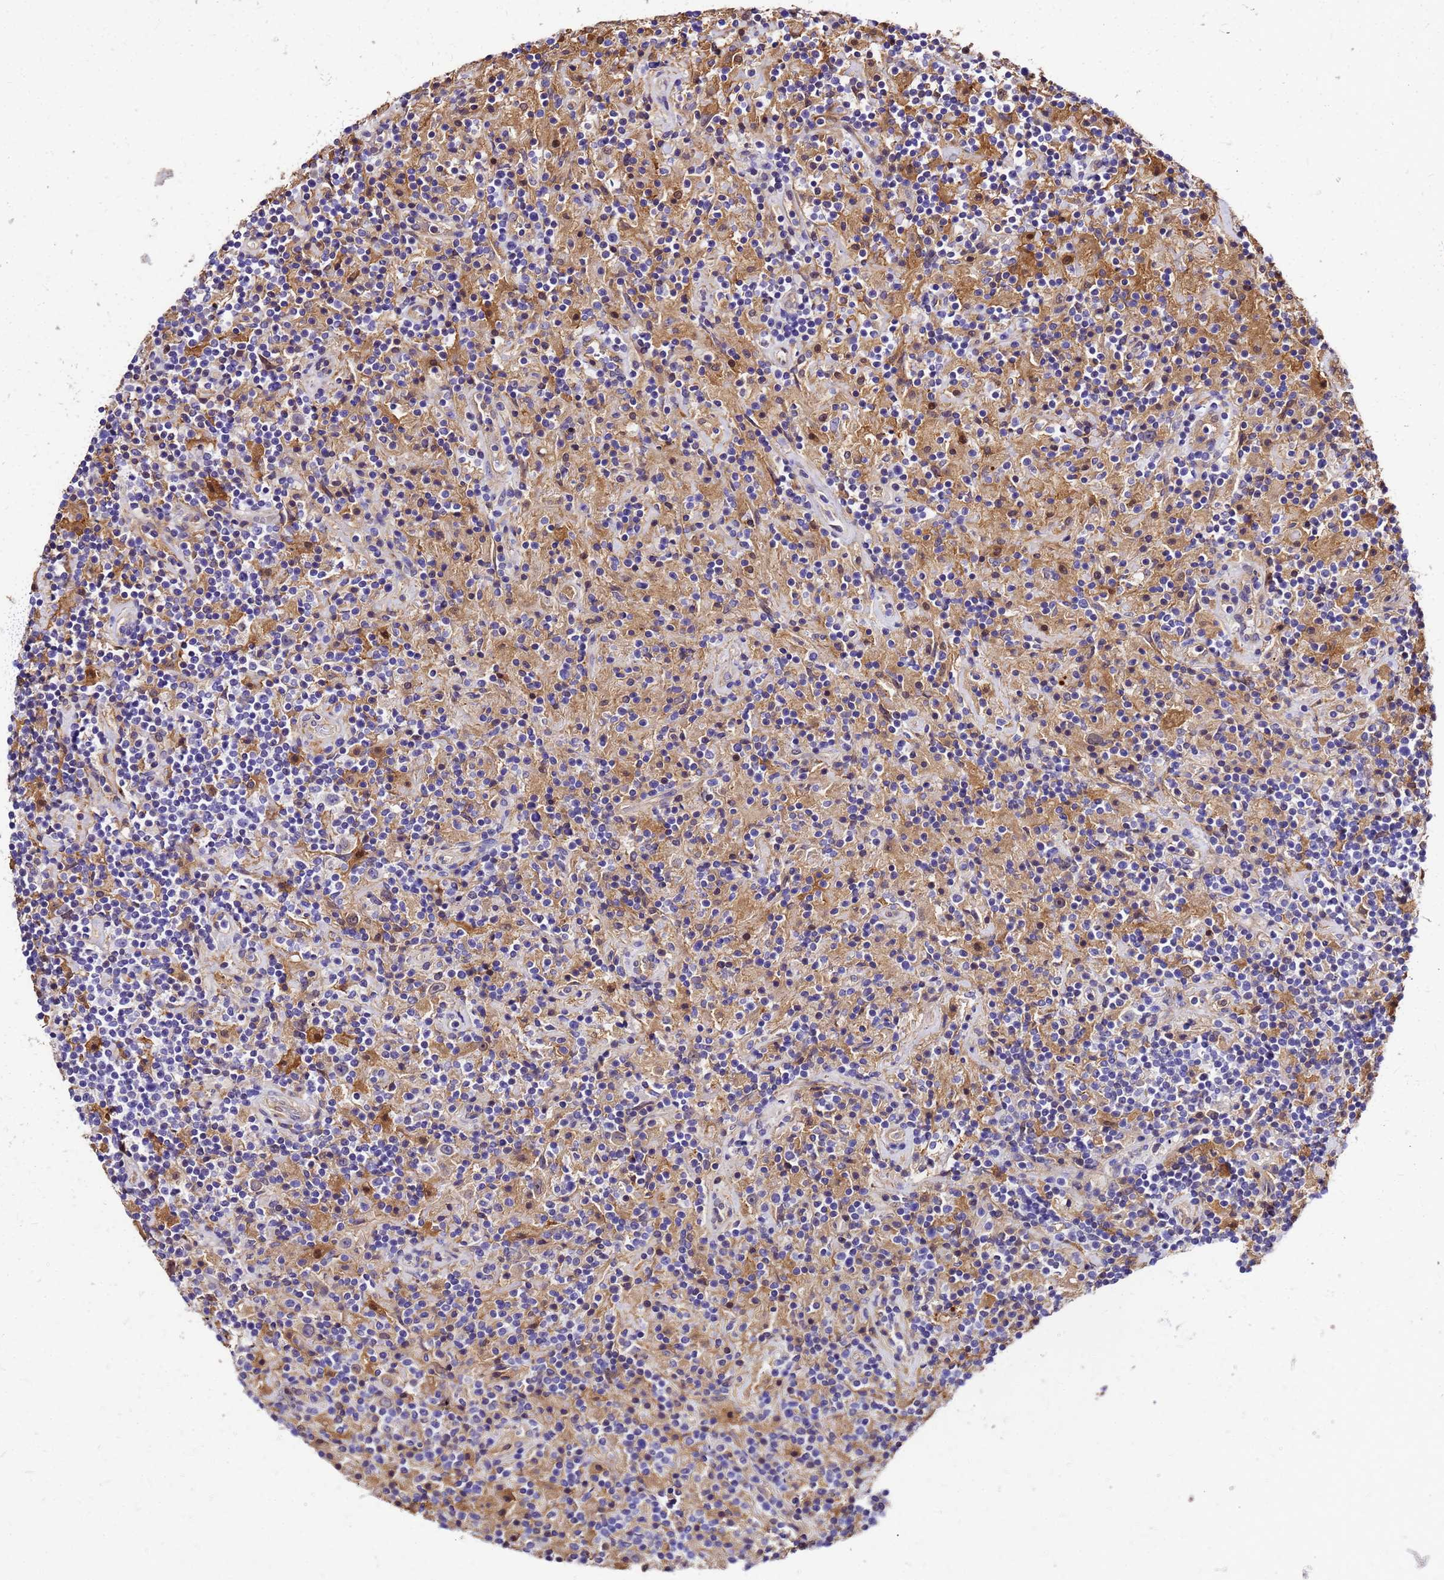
{"staining": {"intensity": "moderate", "quantity": "<25%", "location": "cytoplasmic/membranous"}, "tissue": "lymphoma", "cell_type": "Tumor cells", "image_type": "cancer", "snomed": [{"axis": "morphology", "description": "Hodgkin's disease, NOS"}, {"axis": "topography", "description": "Lymph node"}], "caption": "Immunohistochemistry (IHC) photomicrograph of human lymphoma stained for a protein (brown), which reveals low levels of moderate cytoplasmic/membranous staining in approximately <25% of tumor cells.", "gene": "S100A11", "patient": {"sex": "male", "age": 70}}